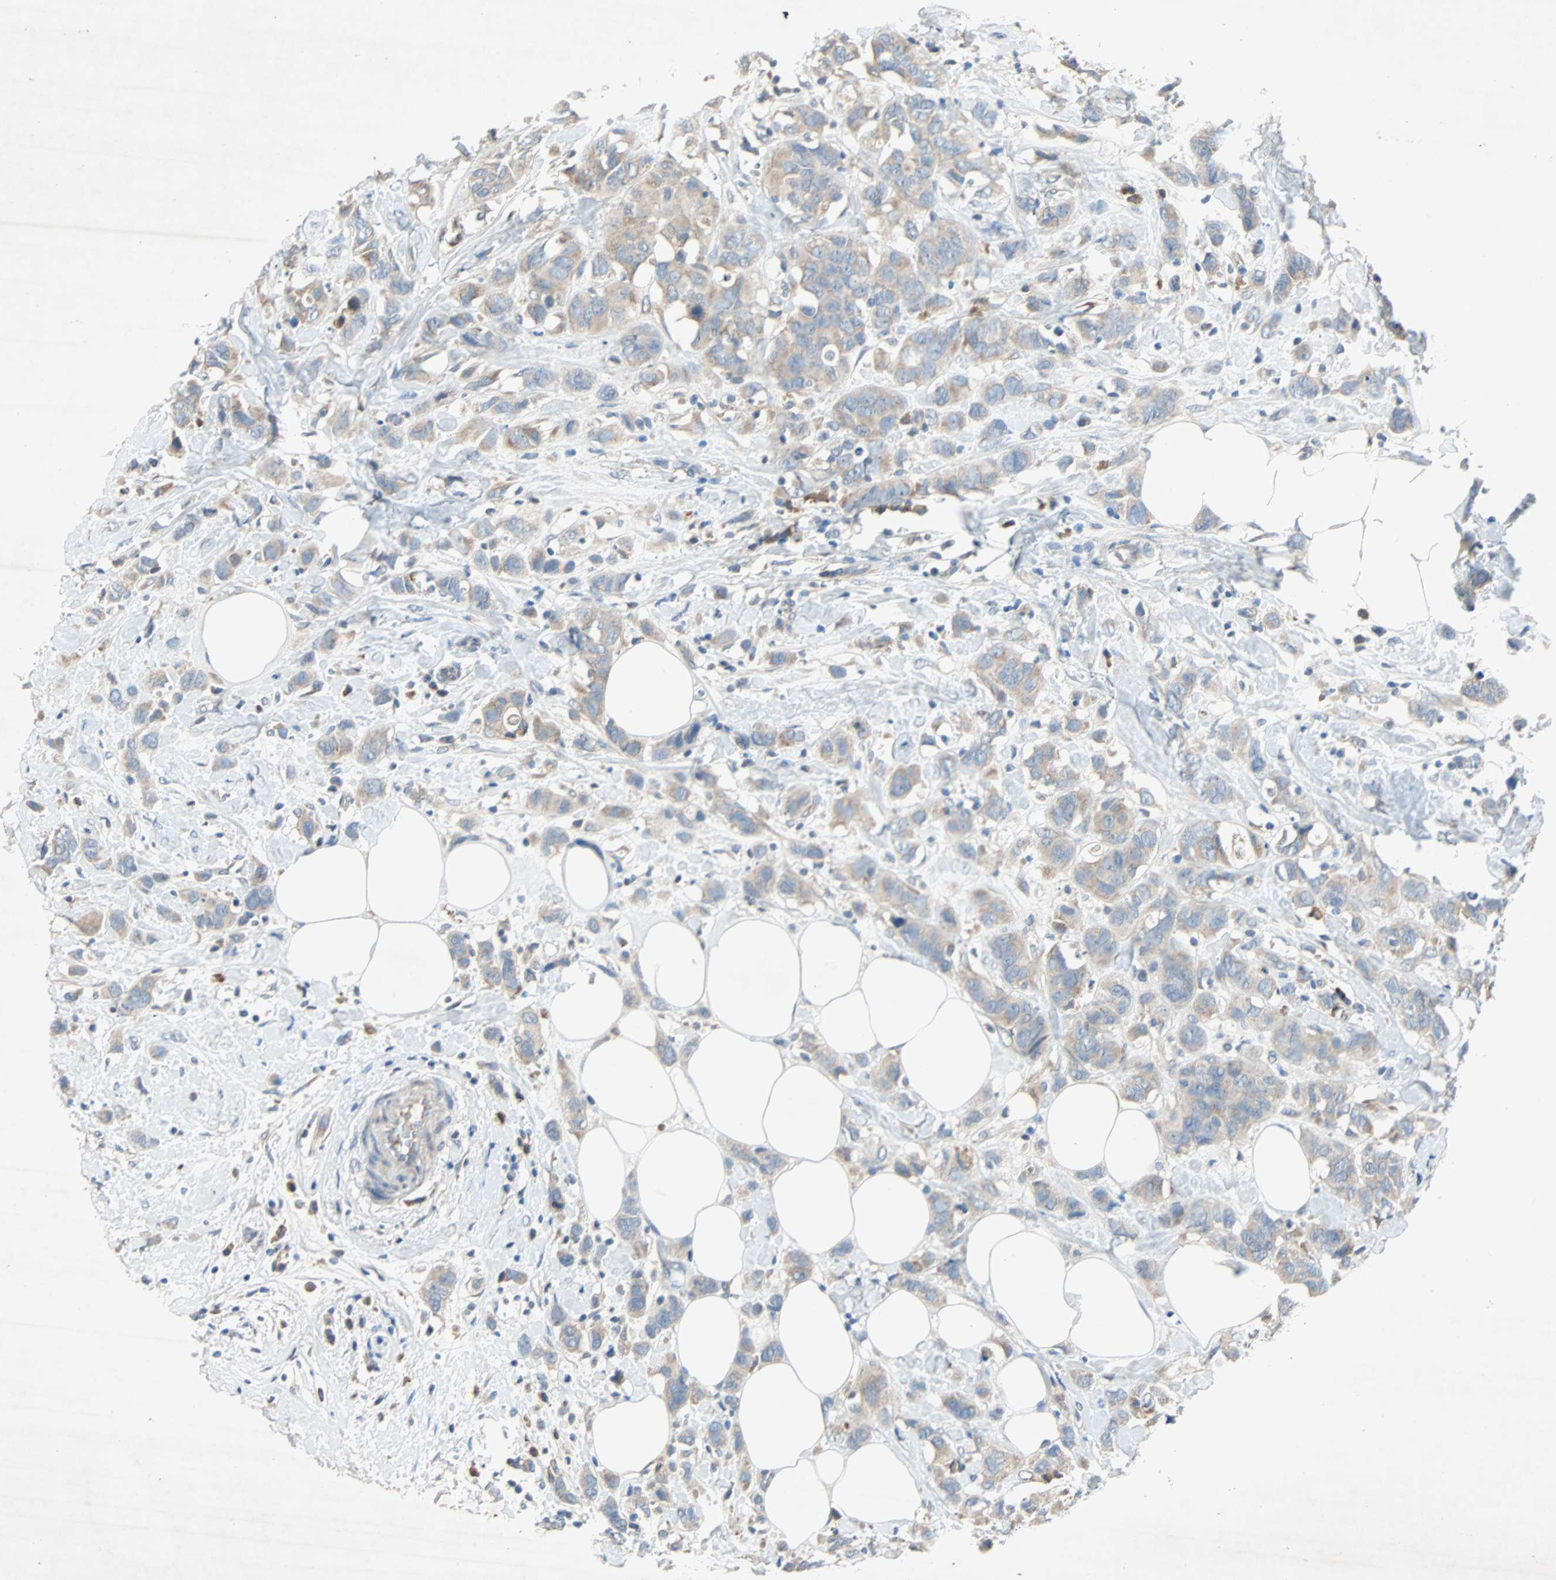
{"staining": {"intensity": "weak", "quantity": ">75%", "location": "cytoplasmic/membranous"}, "tissue": "breast cancer", "cell_type": "Tumor cells", "image_type": "cancer", "snomed": [{"axis": "morphology", "description": "Normal tissue, NOS"}, {"axis": "morphology", "description": "Duct carcinoma"}, {"axis": "topography", "description": "Breast"}], "caption": "Brown immunohistochemical staining in breast cancer (invasive ductal carcinoma) reveals weak cytoplasmic/membranous expression in approximately >75% of tumor cells.", "gene": "XYLT1", "patient": {"sex": "female", "age": 50}}